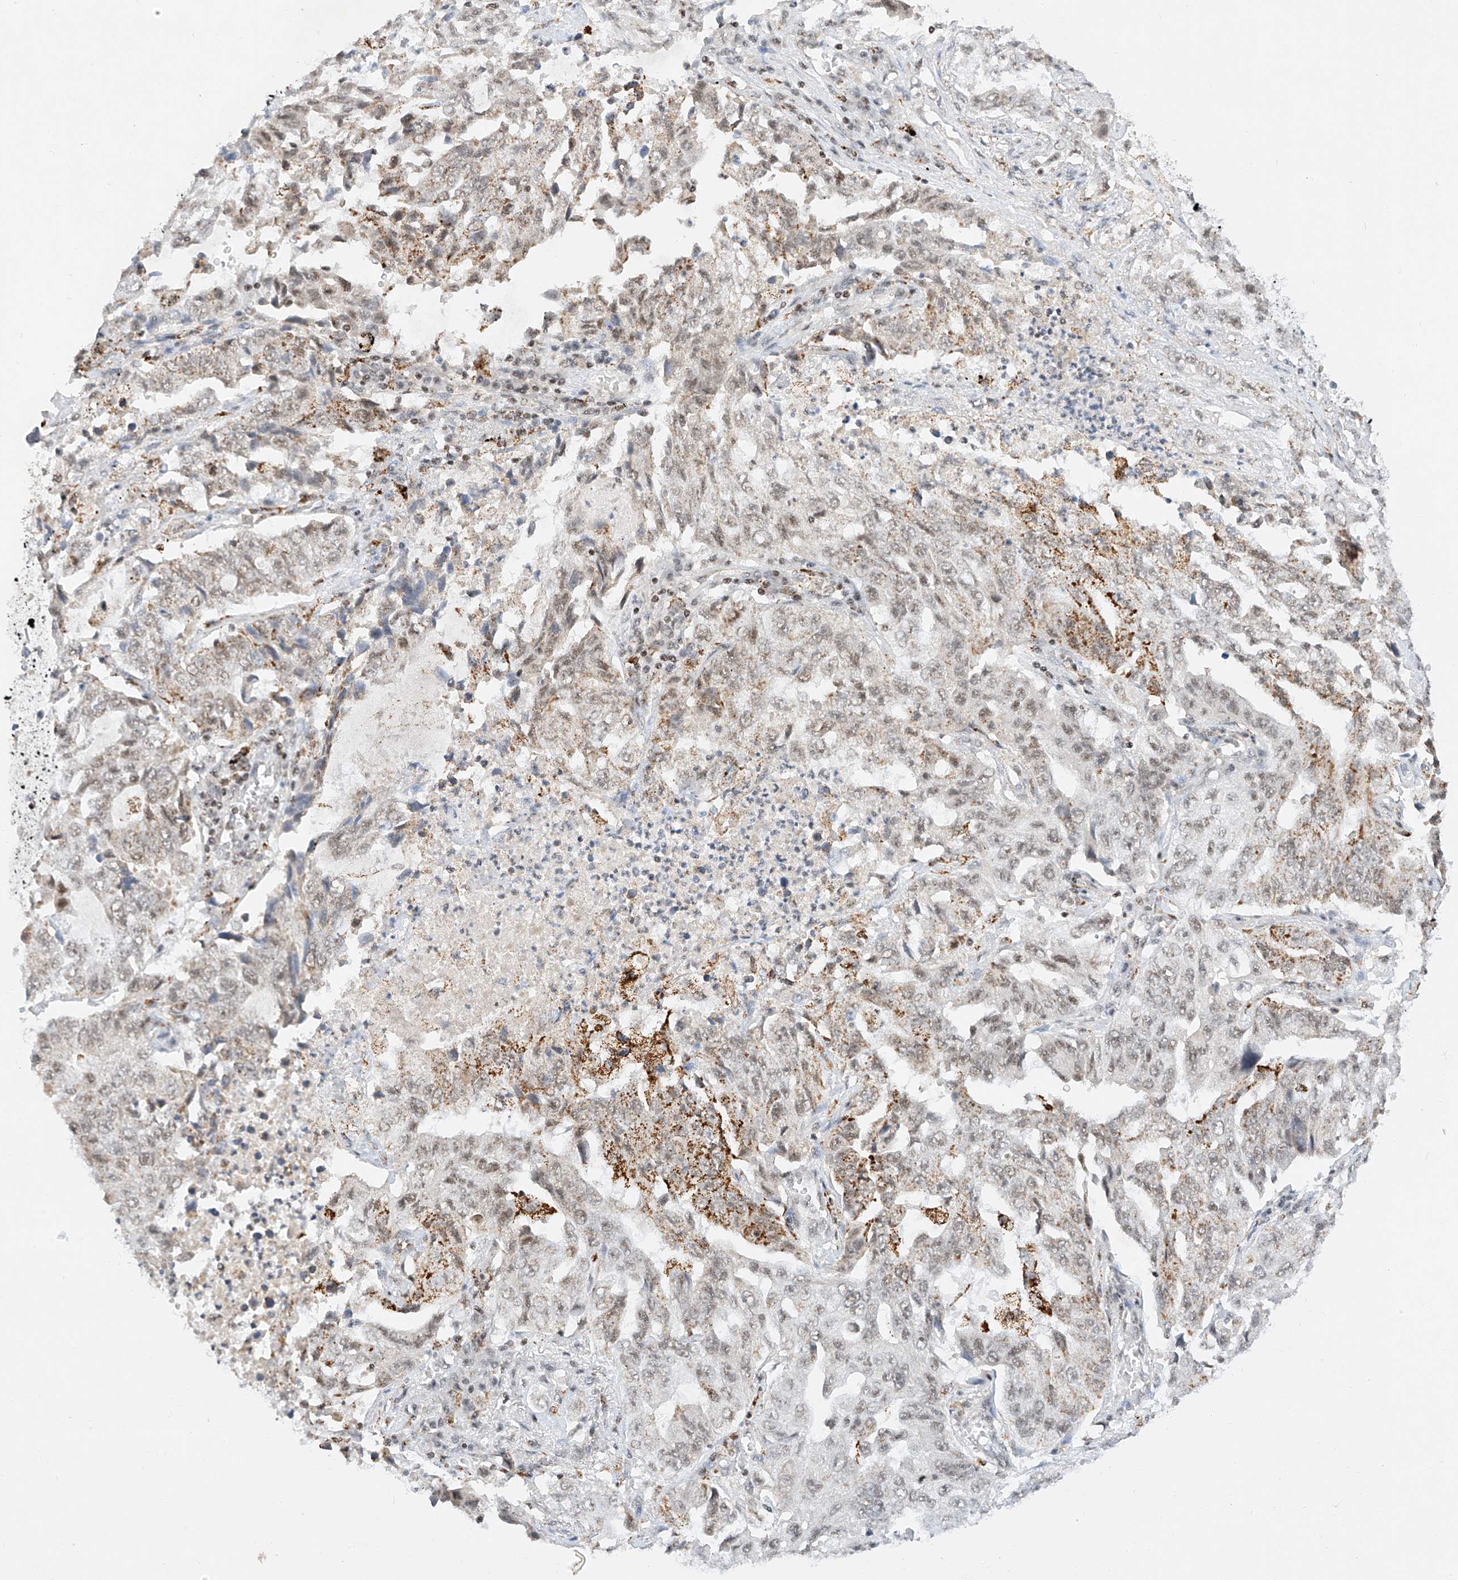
{"staining": {"intensity": "weak", "quantity": "<25%", "location": "nuclear"}, "tissue": "lung cancer", "cell_type": "Tumor cells", "image_type": "cancer", "snomed": [{"axis": "morphology", "description": "Adenocarcinoma, NOS"}, {"axis": "topography", "description": "Lung"}], "caption": "Lung adenocarcinoma was stained to show a protein in brown. There is no significant staining in tumor cells. (DAB (3,3'-diaminobenzidine) immunohistochemistry visualized using brightfield microscopy, high magnification).", "gene": "NRF1", "patient": {"sex": "female", "age": 51}}